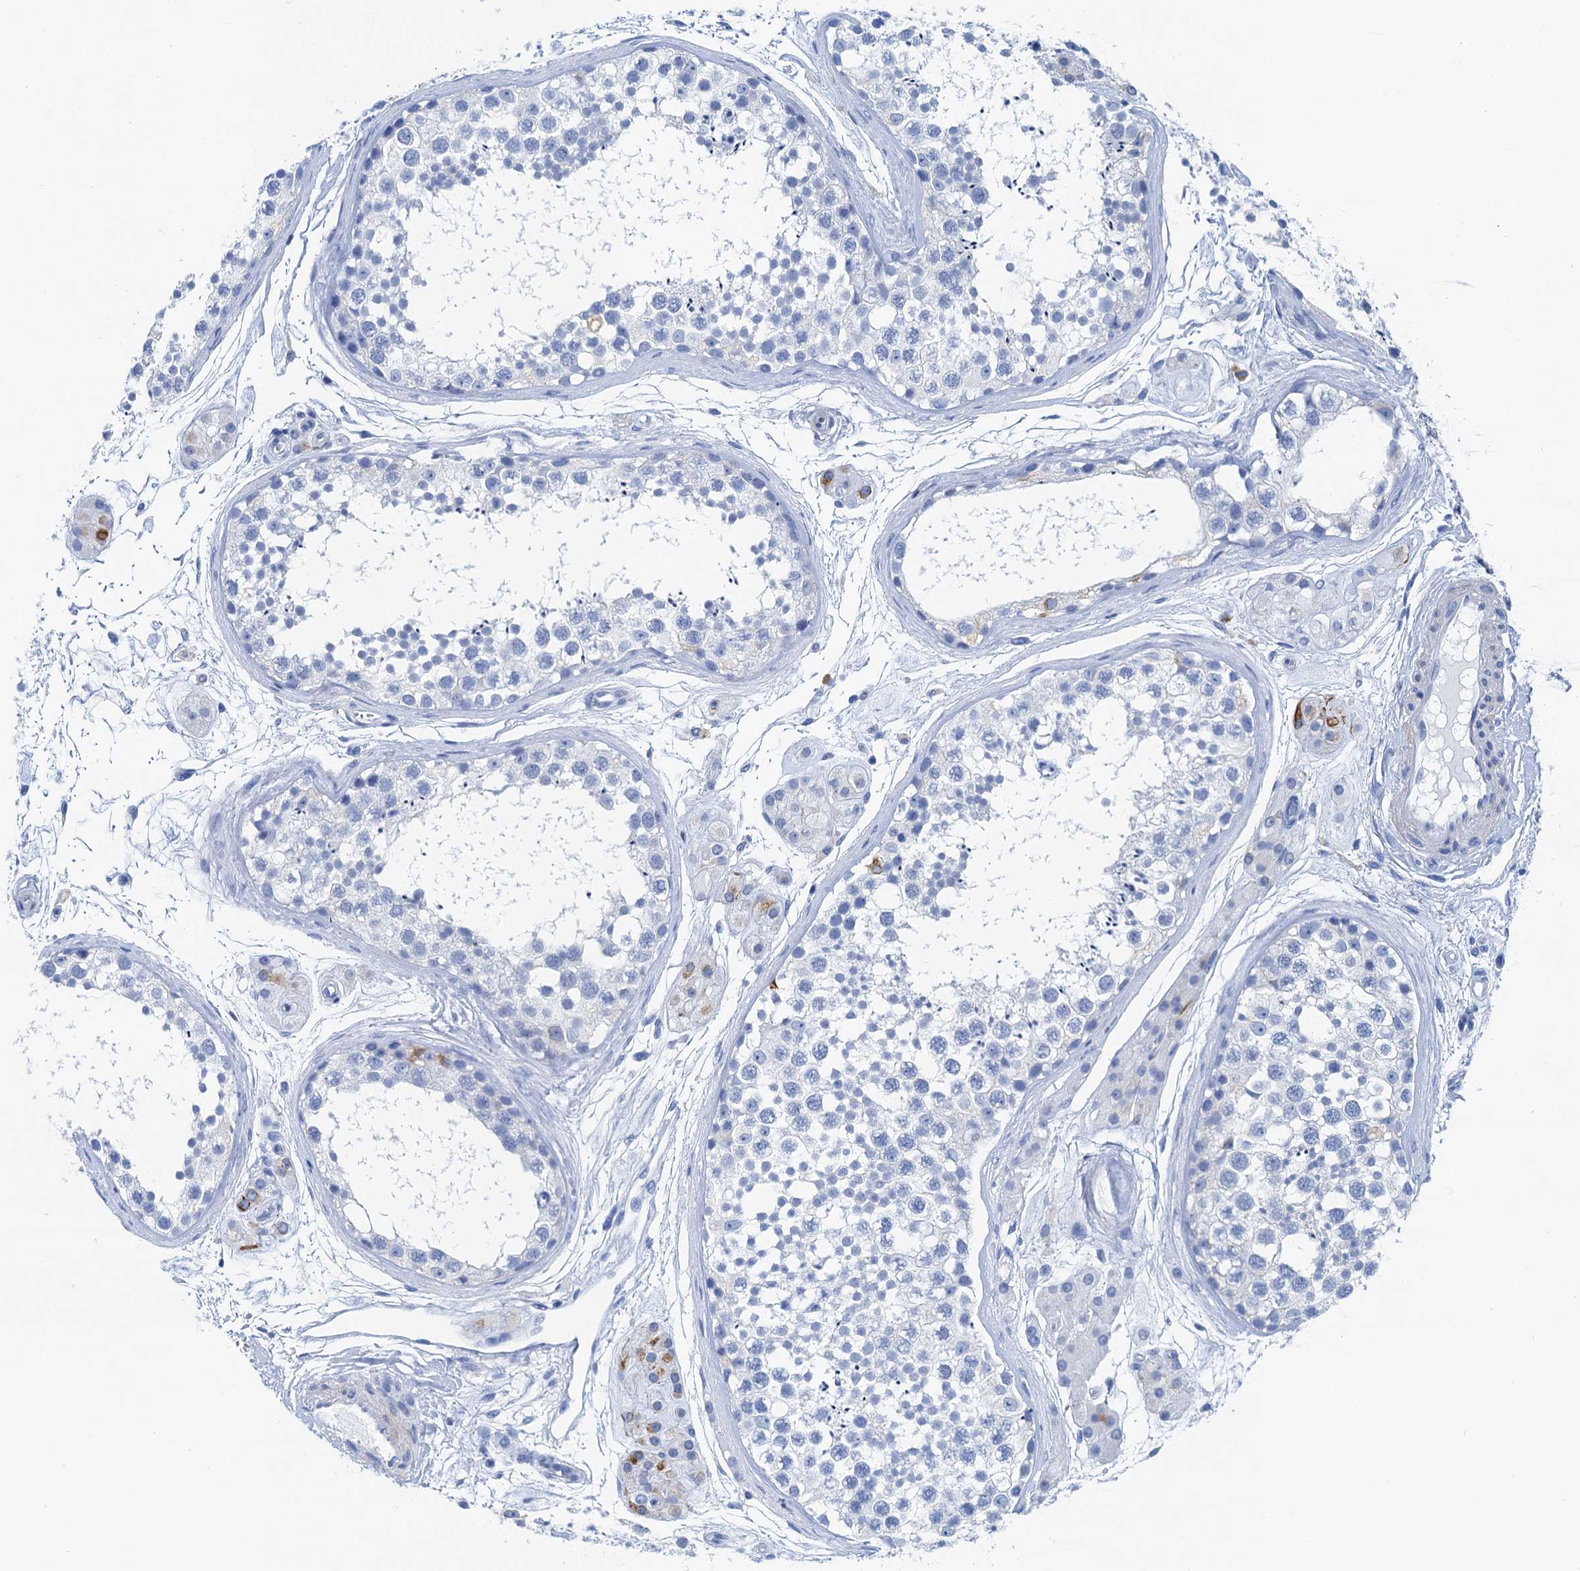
{"staining": {"intensity": "negative", "quantity": "none", "location": "none"}, "tissue": "testis", "cell_type": "Cells in seminiferous ducts", "image_type": "normal", "snomed": [{"axis": "morphology", "description": "Normal tissue, NOS"}, {"axis": "topography", "description": "Testis"}], "caption": "A high-resolution micrograph shows immunohistochemistry (IHC) staining of normal testis, which reveals no significant expression in cells in seminiferous ducts. Nuclei are stained in blue.", "gene": "NLRP10", "patient": {"sex": "male", "age": 56}}